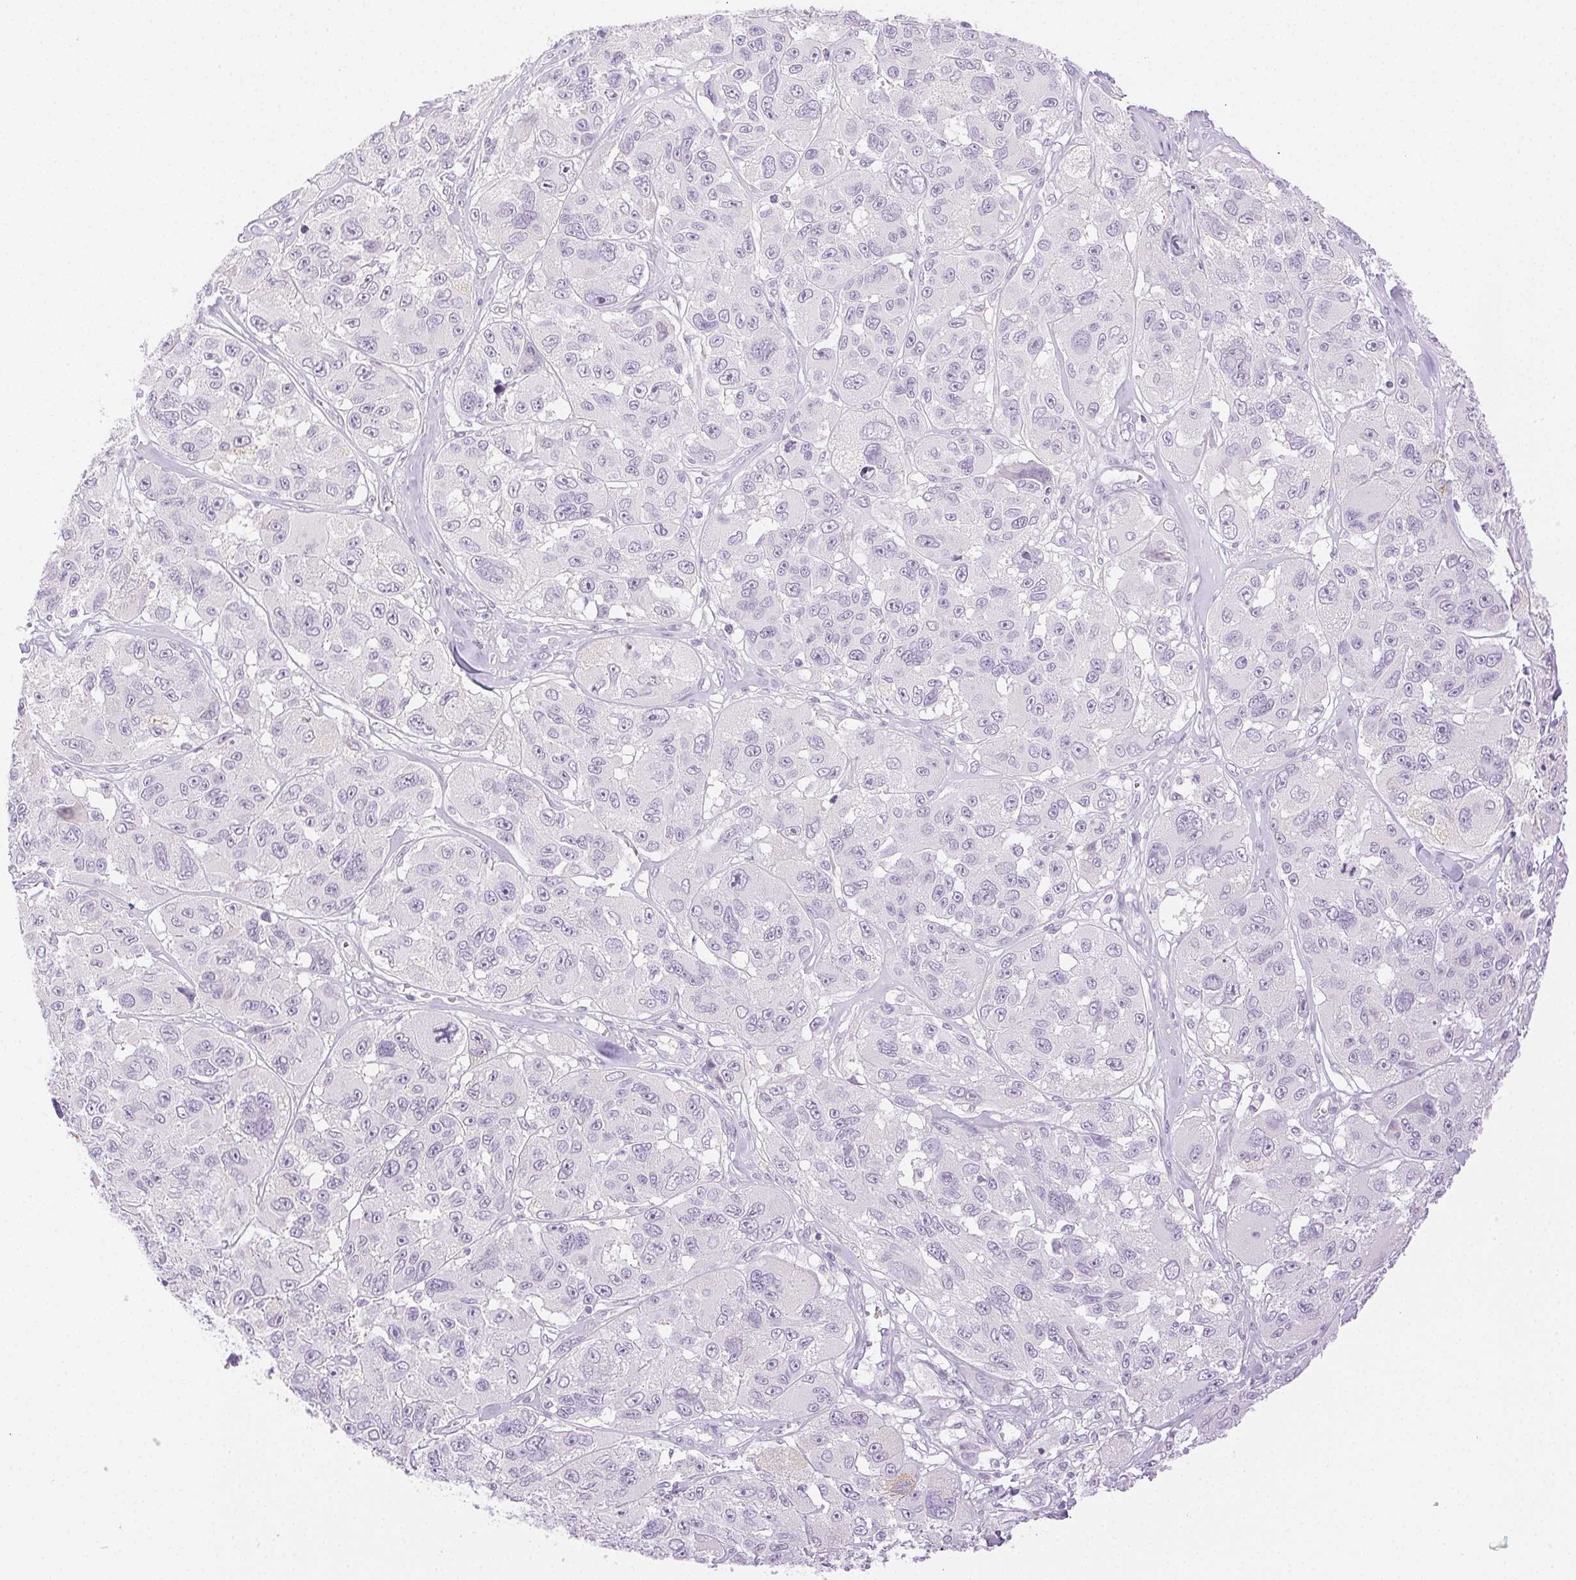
{"staining": {"intensity": "negative", "quantity": "none", "location": "none"}, "tissue": "melanoma", "cell_type": "Tumor cells", "image_type": "cancer", "snomed": [{"axis": "morphology", "description": "Malignant melanoma, NOS"}, {"axis": "topography", "description": "Skin"}], "caption": "The micrograph shows no staining of tumor cells in melanoma.", "gene": "SPACA4", "patient": {"sex": "female", "age": 66}}